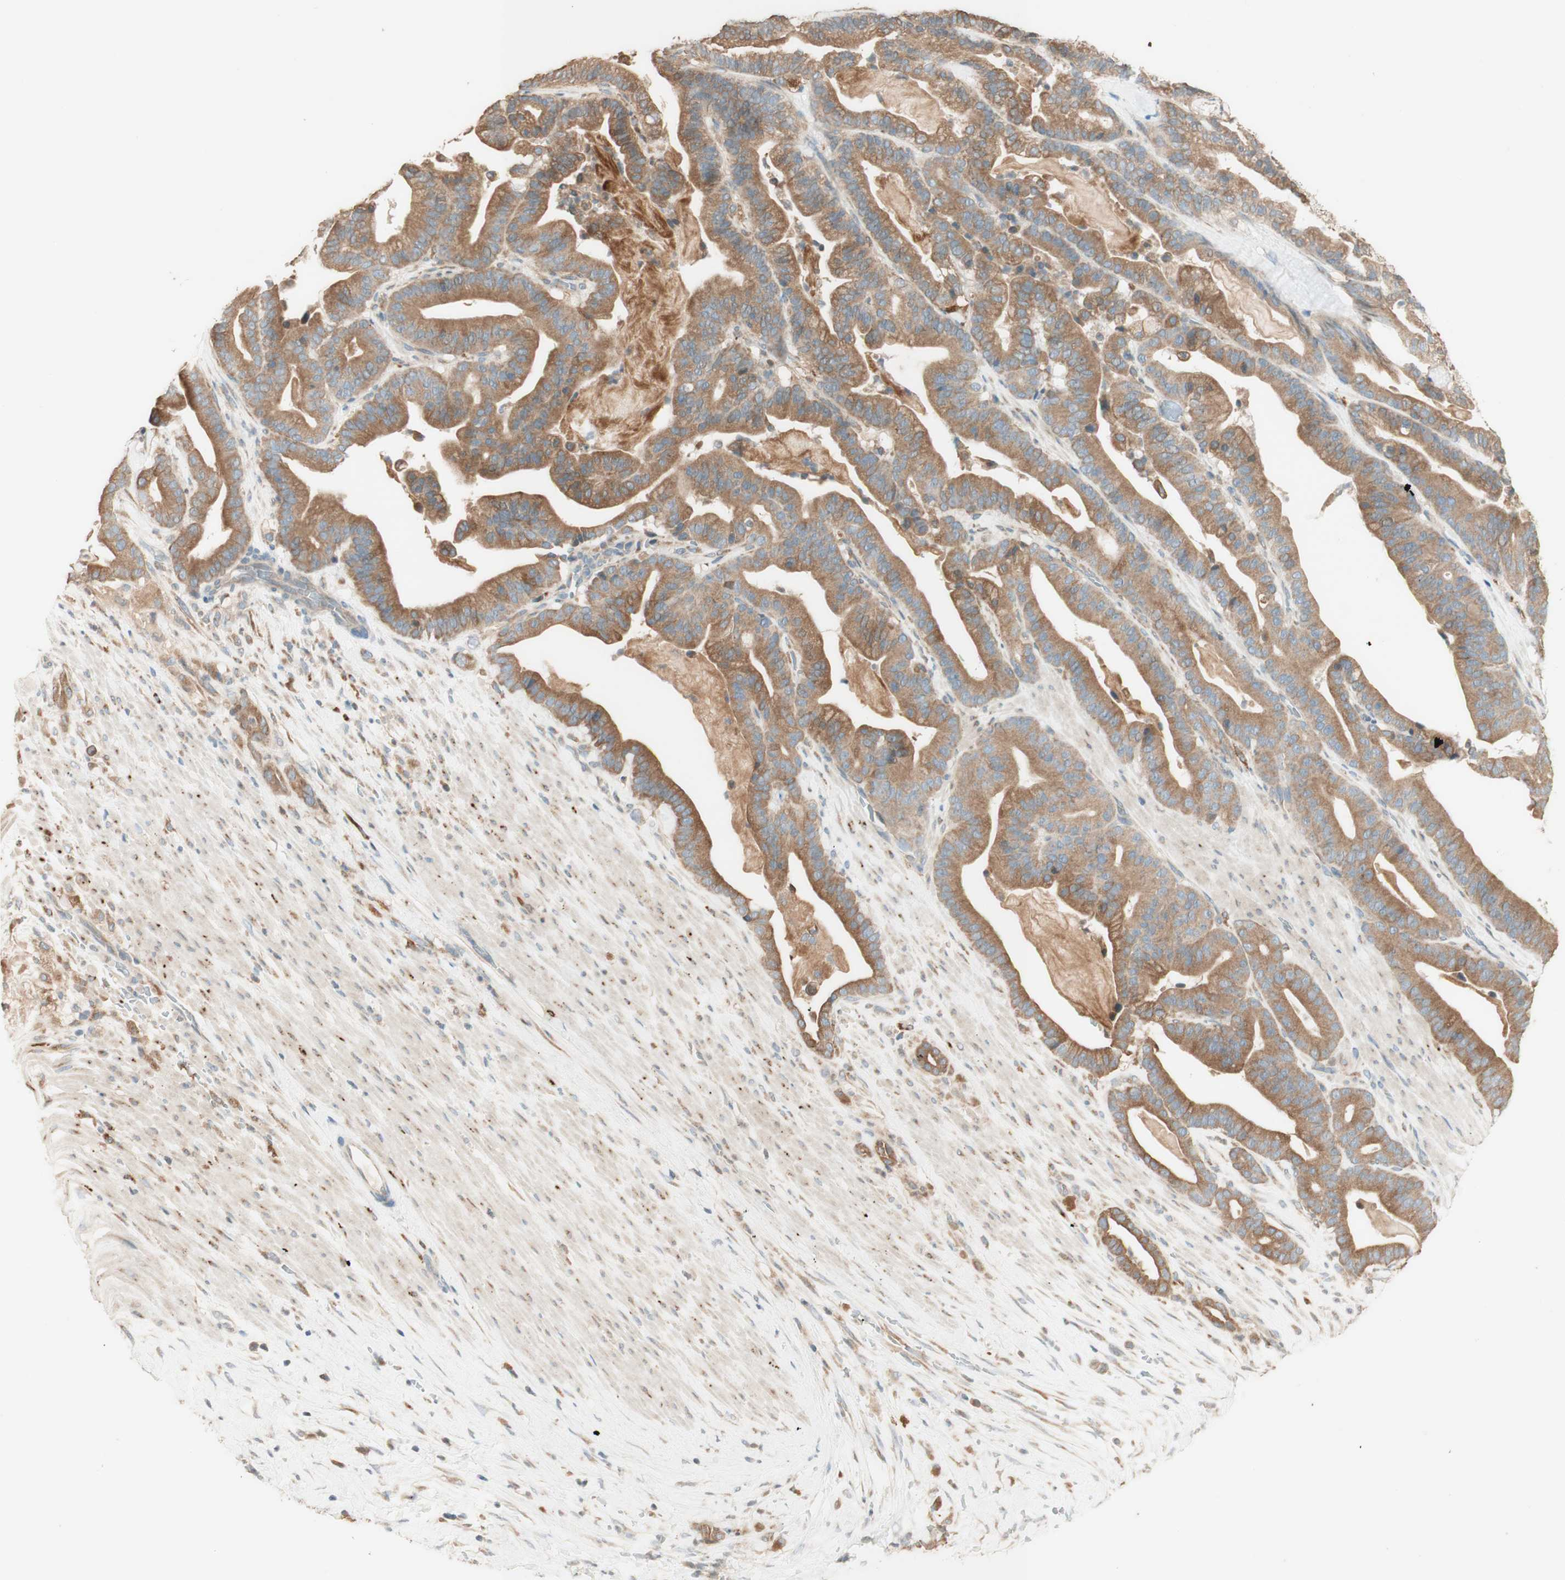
{"staining": {"intensity": "moderate", "quantity": ">75%", "location": "cytoplasmic/membranous"}, "tissue": "pancreatic cancer", "cell_type": "Tumor cells", "image_type": "cancer", "snomed": [{"axis": "morphology", "description": "Adenocarcinoma, NOS"}, {"axis": "topography", "description": "Pancreas"}], "caption": "Pancreatic cancer (adenocarcinoma) tissue displays moderate cytoplasmic/membranous expression in approximately >75% of tumor cells, visualized by immunohistochemistry.", "gene": "CLCN2", "patient": {"sex": "male", "age": 63}}